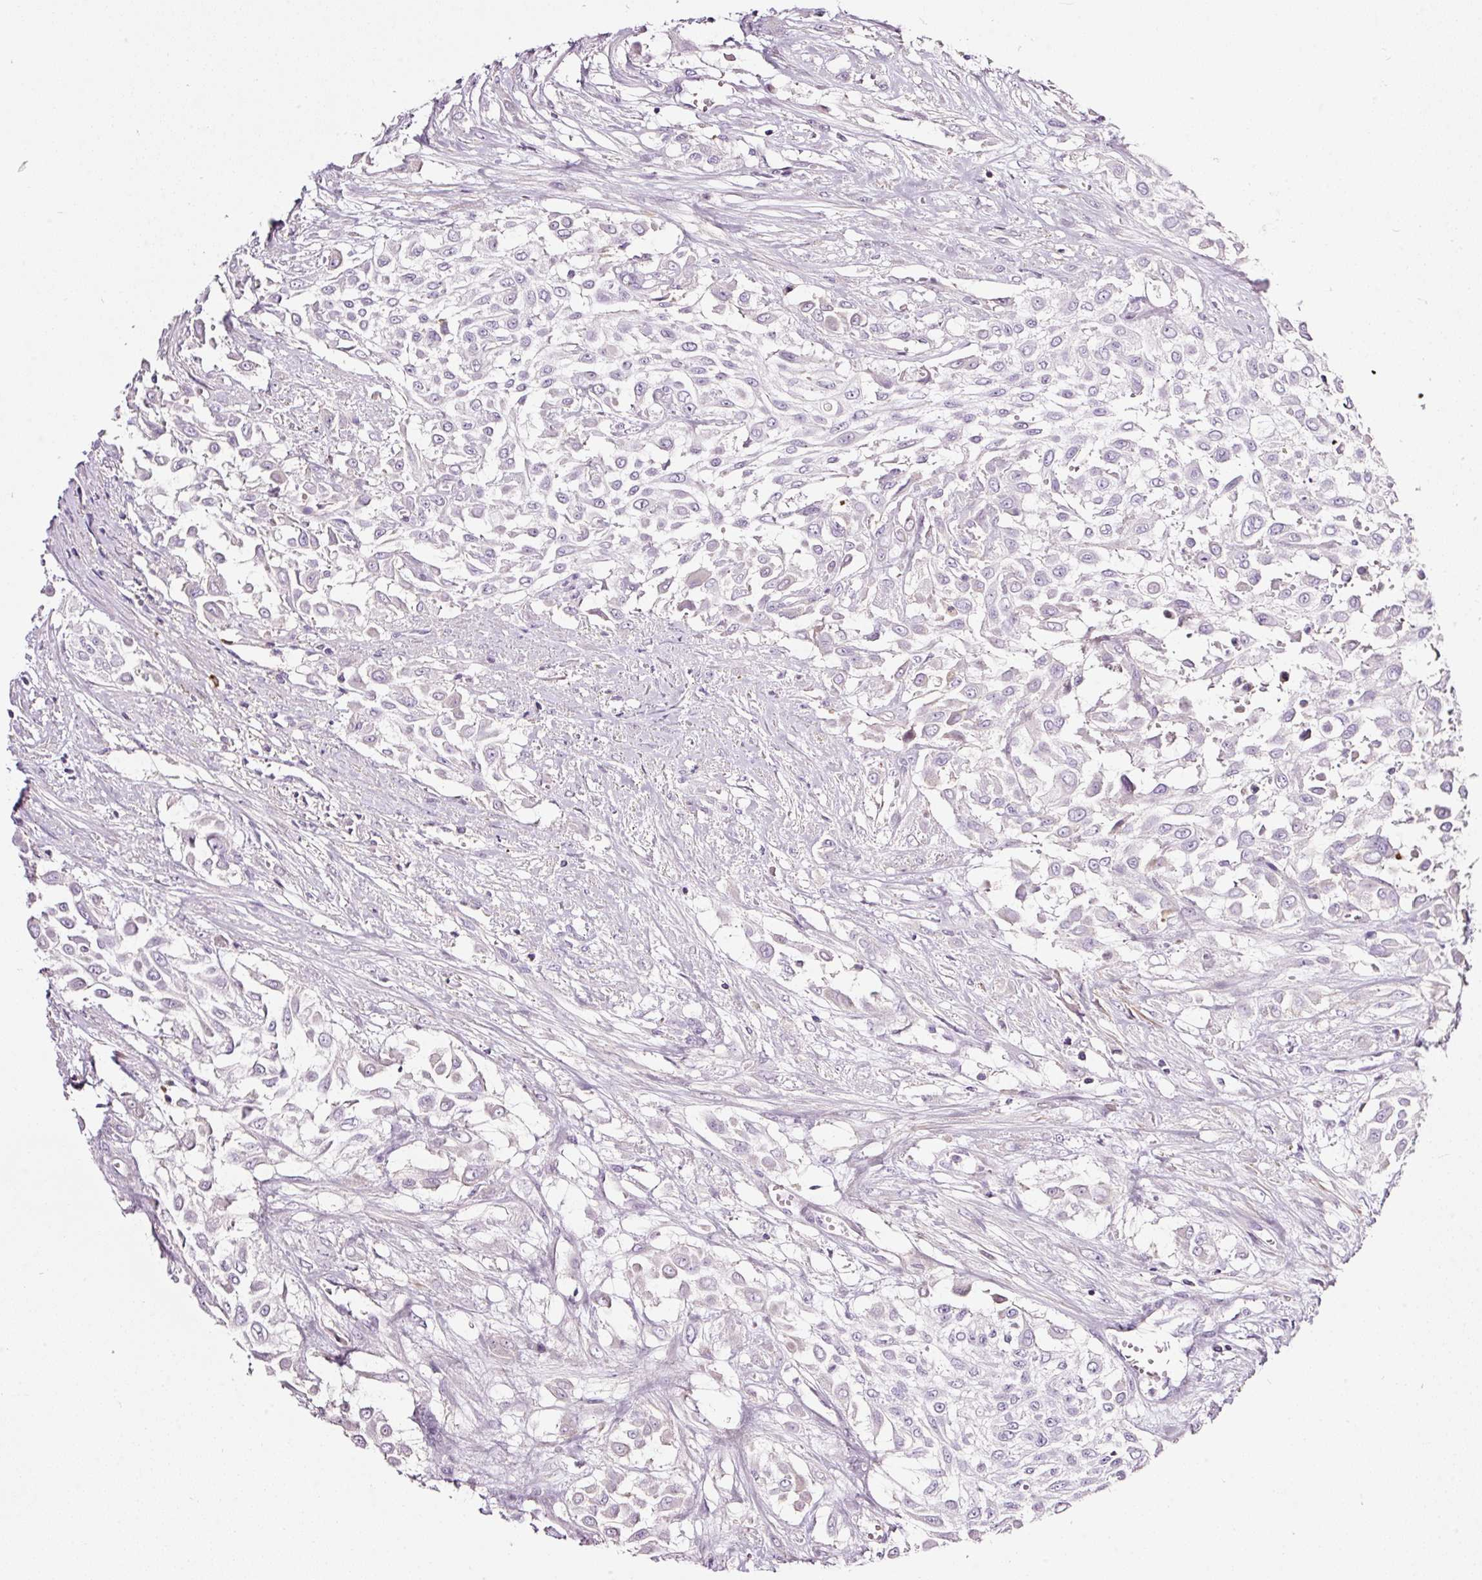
{"staining": {"intensity": "negative", "quantity": "none", "location": "none"}, "tissue": "urothelial cancer", "cell_type": "Tumor cells", "image_type": "cancer", "snomed": [{"axis": "morphology", "description": "Urothelial carcinoma, High grade"}, {"axis": "topography", "description": "Urinary bladder"}], "caption": "An immunohistochemistry image of high-grade urothelial carcinoma is shown. There is no staining in tumor cells of high-grade urothelial carcinoma.", "gene": "CYB561A3", "patient": {"sex": "male", "age": 57}}